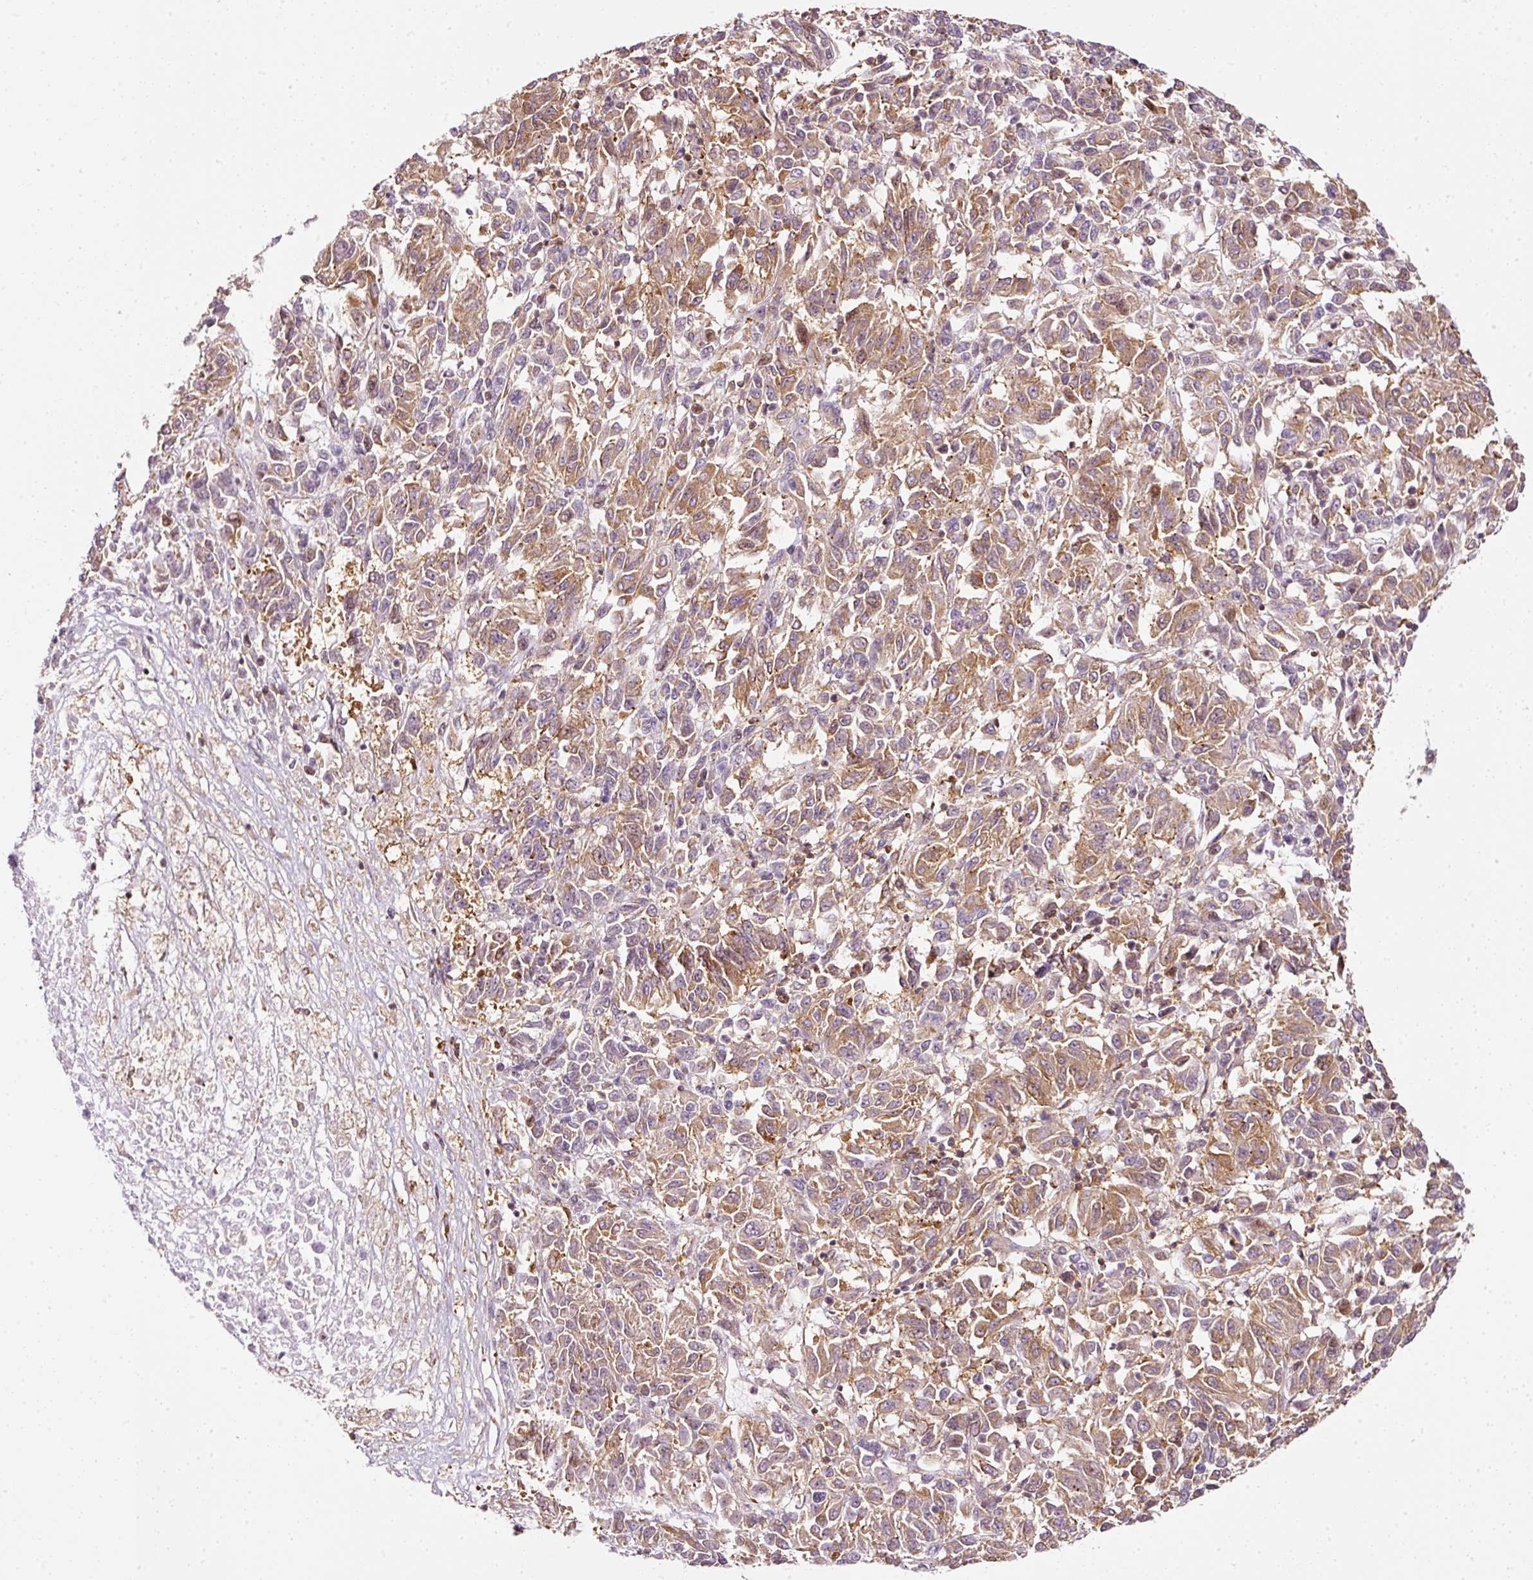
{"staining": {"intensity": "moderate", "quantity": ">75%", "location": "cytoplasmic/membranous"}, "tissue": "melanoma", "cell_type": "Tumor cells", "image_type": "cancer", "snomed": [{"axis": "morphology", "description": "Malignant melanoma, Metastatic site"}, {"axis": "topography", "description": "Lung"}], "caption": "Immunohistochemistry micrograph of melanoma stained for a protein (brown), which displays medium levels of moderate cytoplasmic/membranous staining in about >75% of tumor cells.", "gene": "SCNM1", "patient": {"sex": "male", "age": 64}}